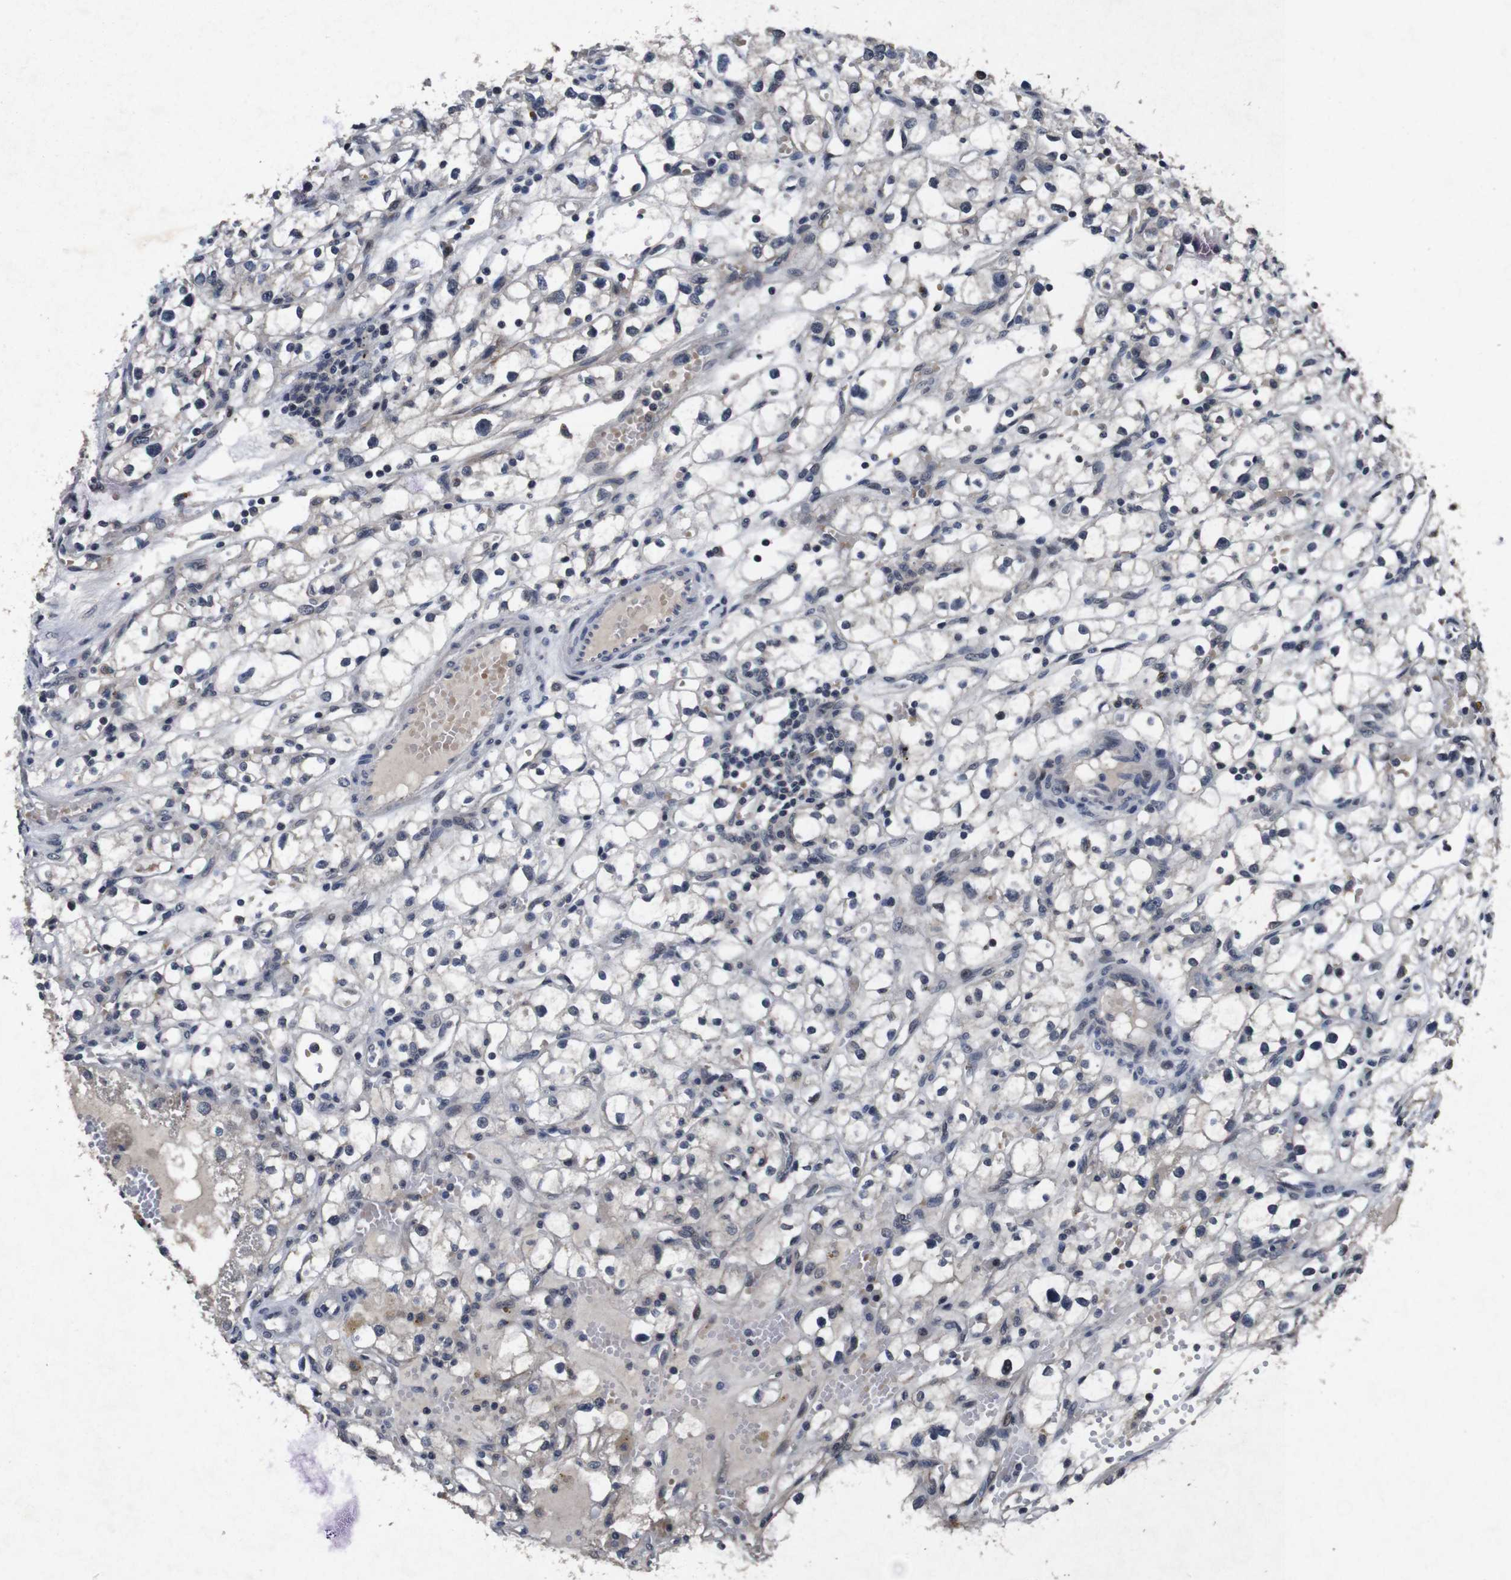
{"staining": {"intensity": "negative", "quantity": "none", "location": "none"}, "tissue": "renal cancer", "cell_type": "Tumor cells", "image_type": "cancer", "snomed": [{"axis": "morphology", "description": "Adenocarcinoma, NOS"}, {"axis": "topography", "description": "Kidney"}], "caption": "This image is of renal cancer (adenocarcinoma) stained with immunohistochemistry to label a protein in brown with the nuclei are counter-stained blue. There is no expression in tumor cells.", "gene": "AKT3", "patient": {"sex": "male", "age": 56}}